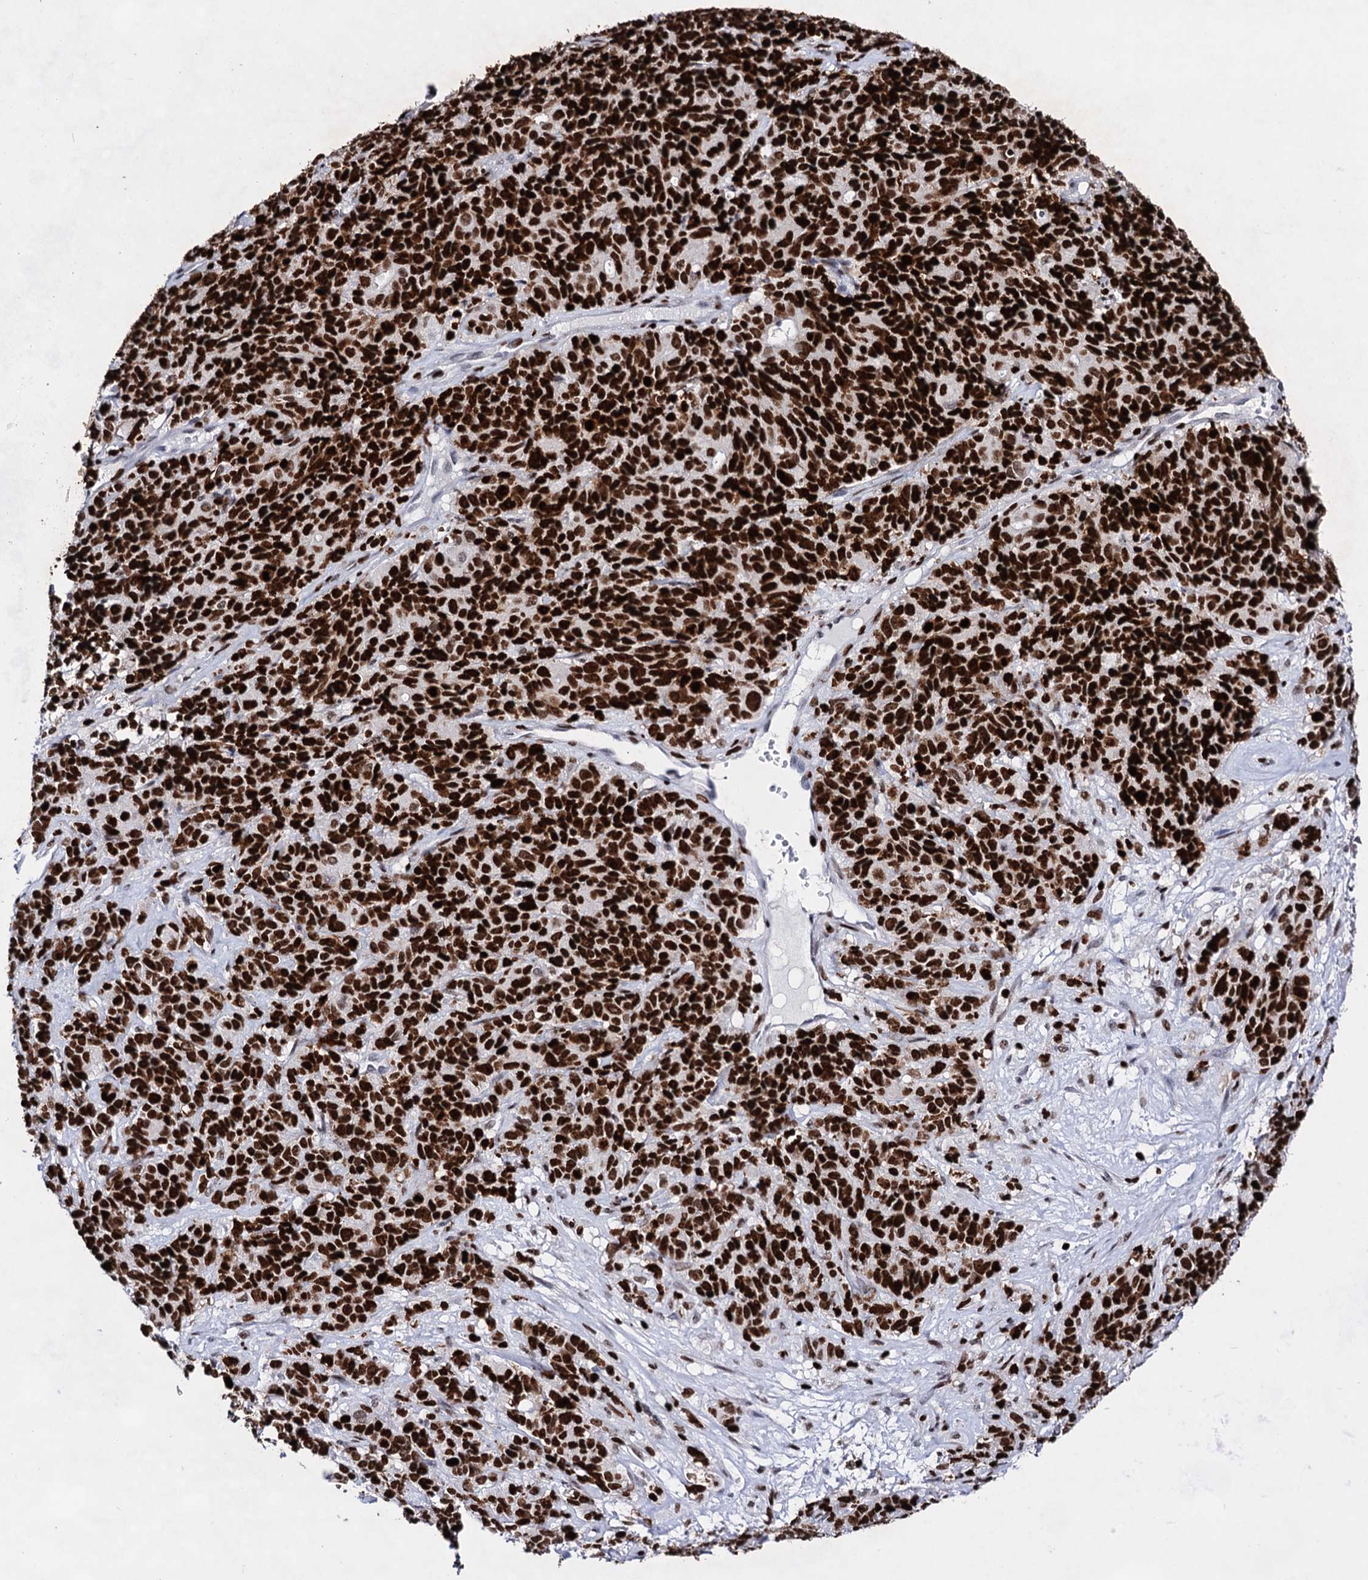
{"staining": {"intensity": "strong", "quantity": ">75%", "location": "nuclear"}, "tissue": "cervical cancer", "cell_type": "Tumor cells", "image_type": "cancer", "snomed": [{"axis": "morphology", "description": "Squamous cell carcinoma, NOS"}, {"axis": "topography", "description": "Cervix"}], "caption": "This photomicrograph displays squamous cell carcinoma (cervical) stained with immunohistochemistry (IHC) to label a protein in brown. The nuclear of tumor cells show strong positivity for the protein. Nuclei are counter-stained blue.", "gene": "HMGB2", "patient": {"sex": "female", "age": 60}}